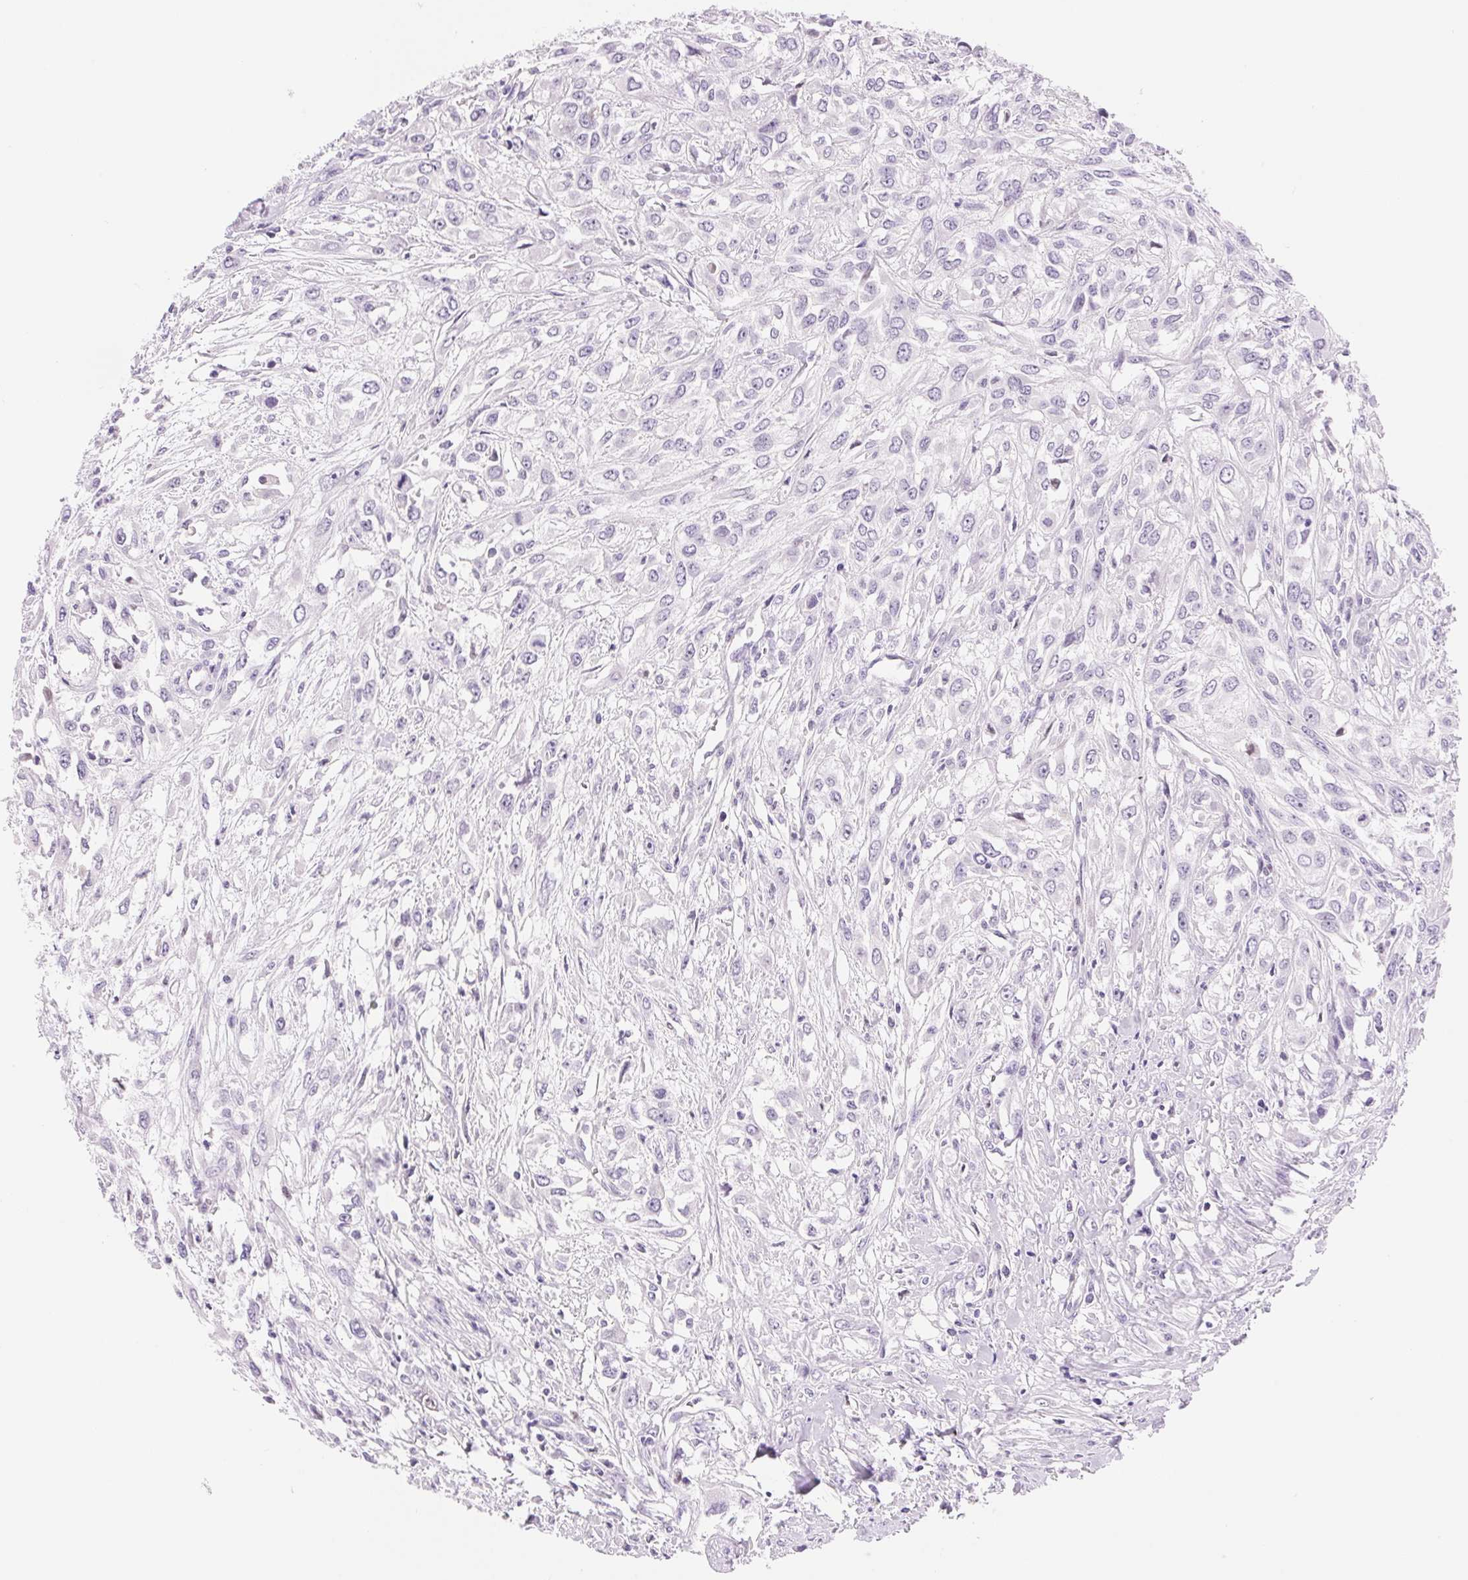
{"staining": {"intensity": "negative", "quantity": "none", "location": "none"}, "tissue": "urothelial cancer", "cell_type": "Tumor cells", "image_type": "cancer", "snomed": [{"axis": "morphology", "description": "Urothelial carcinoma, High grade"}, {"axis": "topography", "description": "Urinary bladder"}], "caption": "Immunohistochemistry of urothelial carcinoma (high-grade) exhibits no staining in tumor cells.", "gene": "ASGR2", "patient": {"sex": "male", "age": 67}}